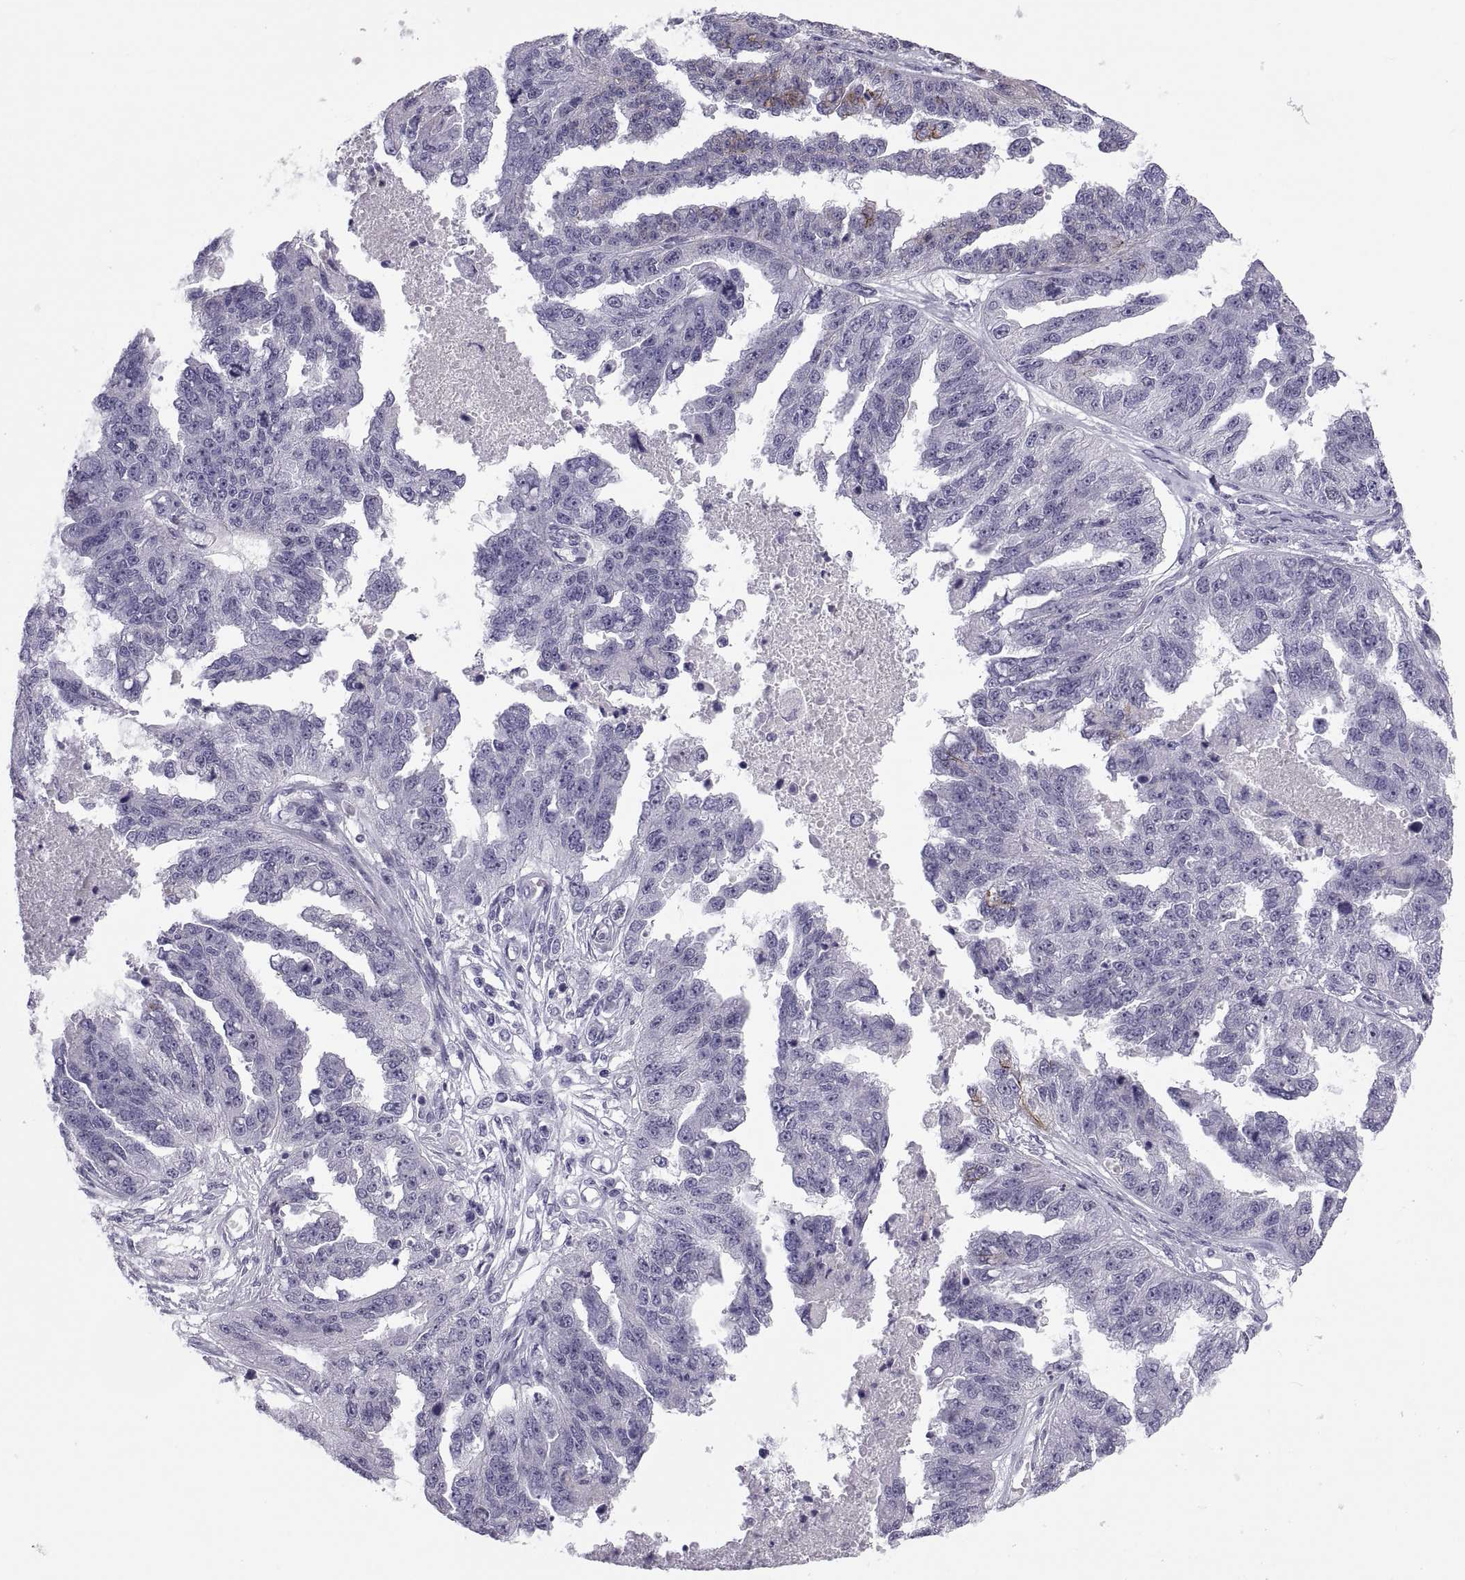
{"staining": {"intensity": "negative", "quantity": "none", "location": "none"}, "tissue": "ovarian cancer", "cell_type": "Tumor cells", "image_type": "cancer", "snomed": [{"axis": "morphology", "description": "Cystadenocarcinoma, serous, NOS"}, {"axis": "topography", "description": "Ovary"}], "caption": "A high-resolution micrograph shows IHC staining of ovarian cancer (serous cystadenocarcinoma), which exhibits no significant expression in tumor cells.", "gene": "TMEM158", "patient": {"sex": "female", "age": 58}}